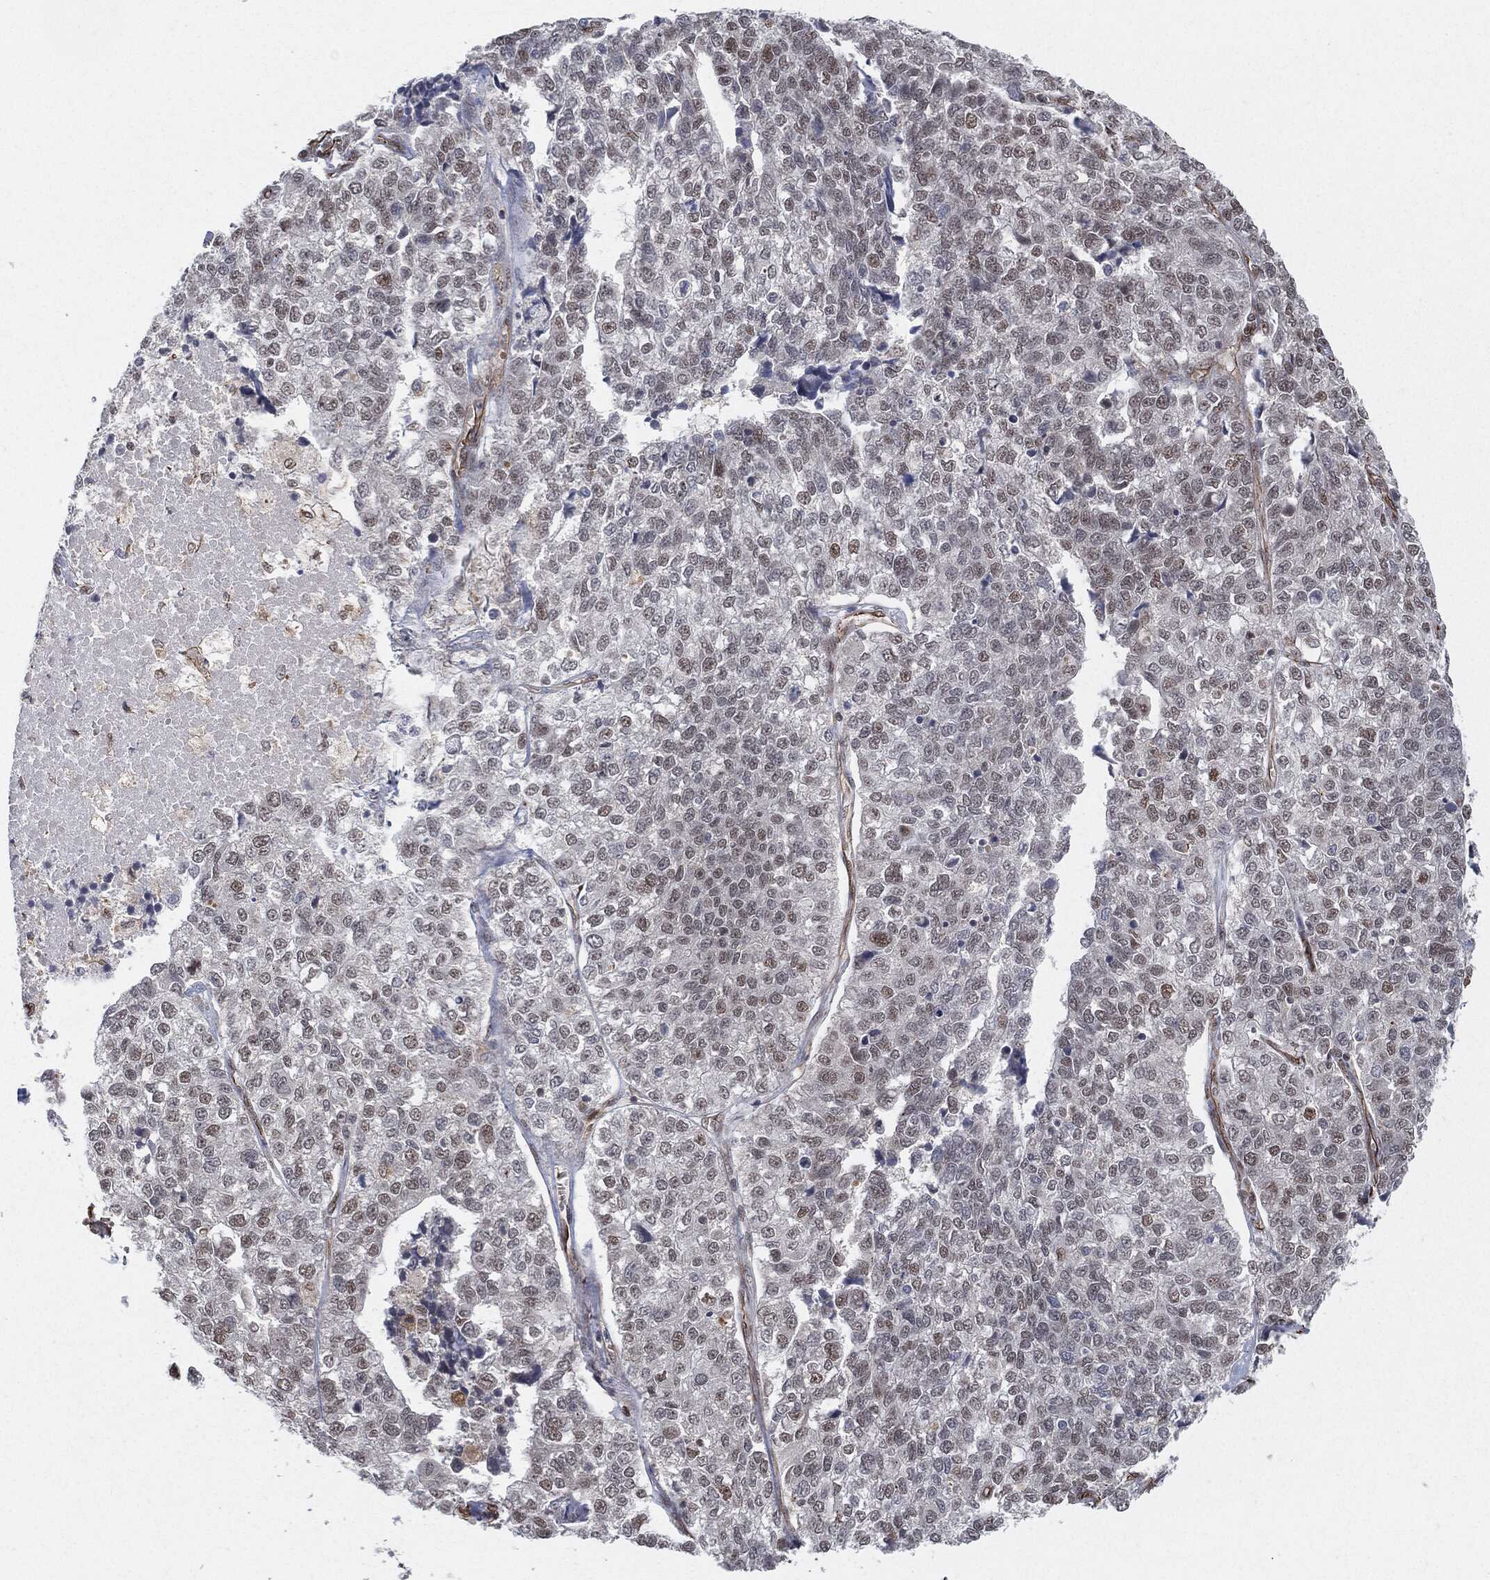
{"staining": {"intensity": "weak", "quantity": "<25%", "location": "nuclear"}, "tissue": "lung cancer", "cell_type": "Tumor cells", "image_type": "cancer", "snomed": [{"axis": "morphology", "description": "Adenocarcinoma, NOS"}, {"axis": "topography", "description": "Lung"}], "caption": "Tumor cells are negative for protein expression in human adenocarcinoma (lung).", "gene": "TP53RK", "patient": {"sex": "male", "age": 49}}